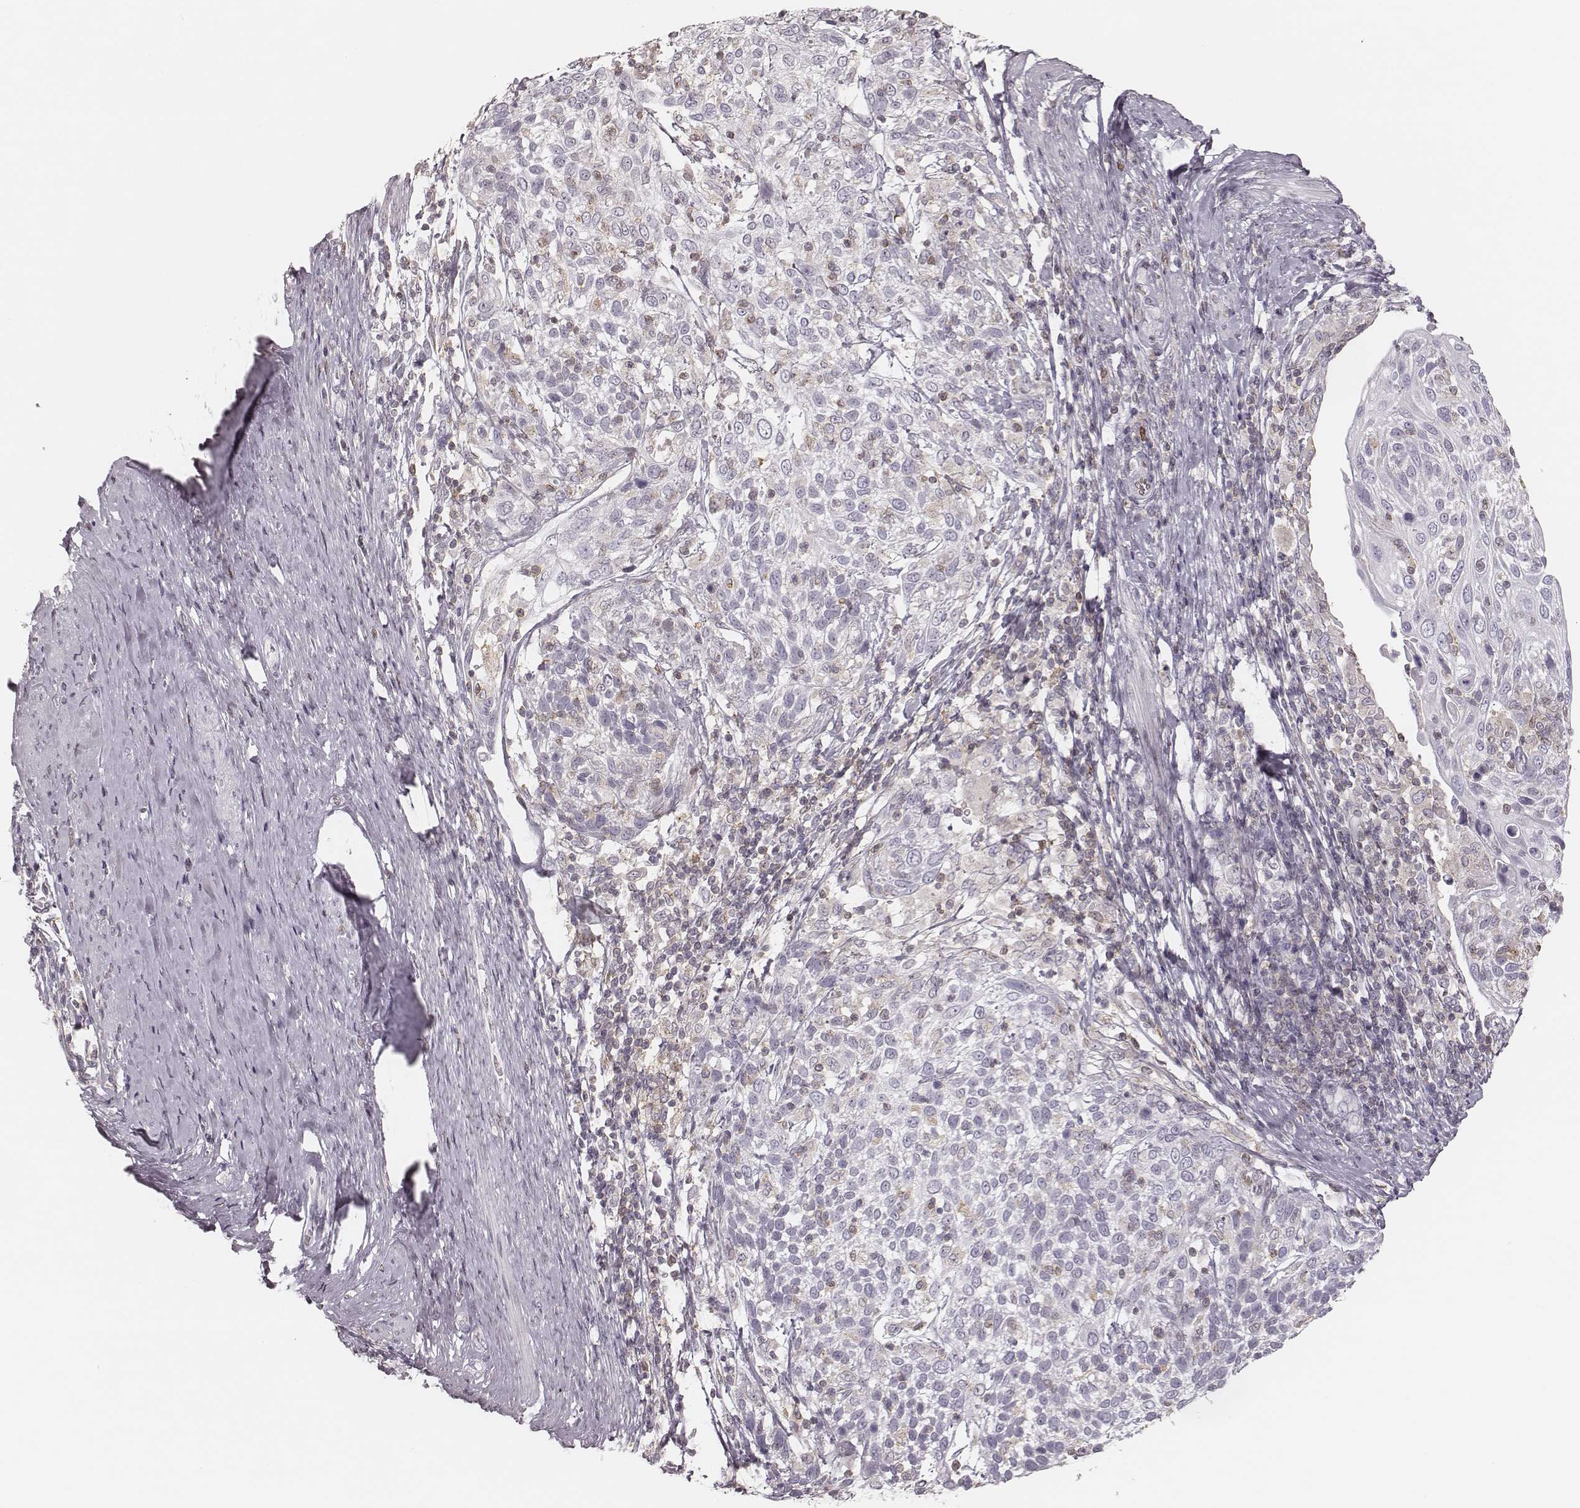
{"staining": {"intensity": "negative", "quantity": "none", "location": "none"}, "tissue": "cervical cancer", "cell_type": "Tumor cells", "image_type": "cancer", "snomed": [{"axis": "morphology", "description": "Squamous cell carcinoma, NOS"}, {"axis": "topography", "description": "Cervix"}], "caption": "DAB (3,3'-diaminobenzidine) immunohistochemical staining of human cervical cancer reveals no significant staining in tumor cells. (Immunohistochemistry (ihc), brightfield microscopy, high magnification).", "gene": "MSX1", "patient": {"sex": "female", "age": 61}}